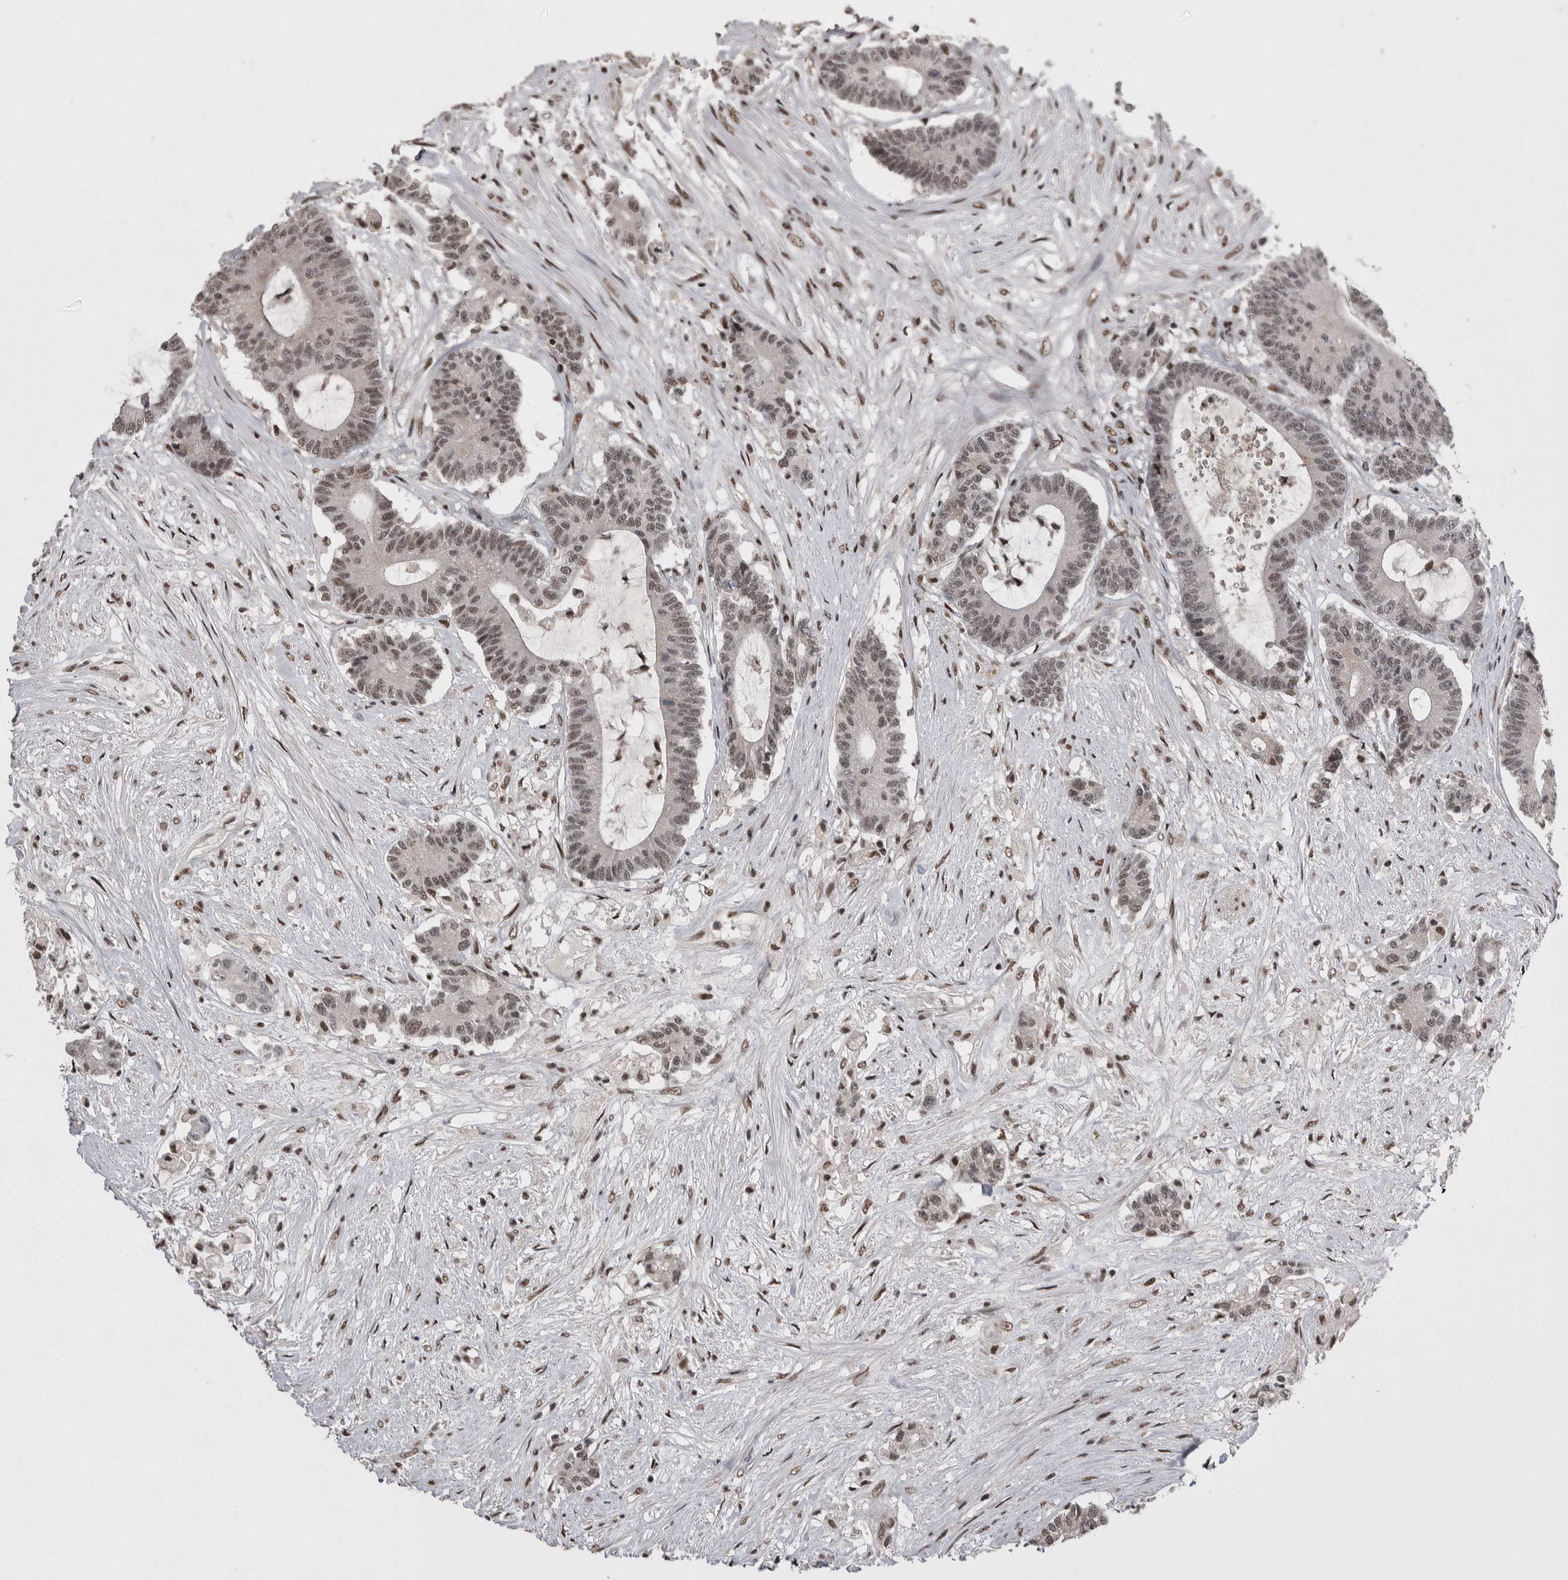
{"staining": {"intensity": "weak", "quantity": ">75%", "location": "nuclear"}, "tissue": "colorectal cancer", "cell_type": "Tumor cells", "image_type": "cancer", "snomed": [{"axis": "morphology", "description": "Adenocarcinoma, NOS"}, {"axis": "topography", "description": "Colon"}], "caption": "Colorectal adenocarcinoma stained for a protein (brown) reveals weak nuclear positive expression in approximately >75% of tumor cells.", "gene": "DMTF1", "patient": {"sex": "female", "age": 84}}